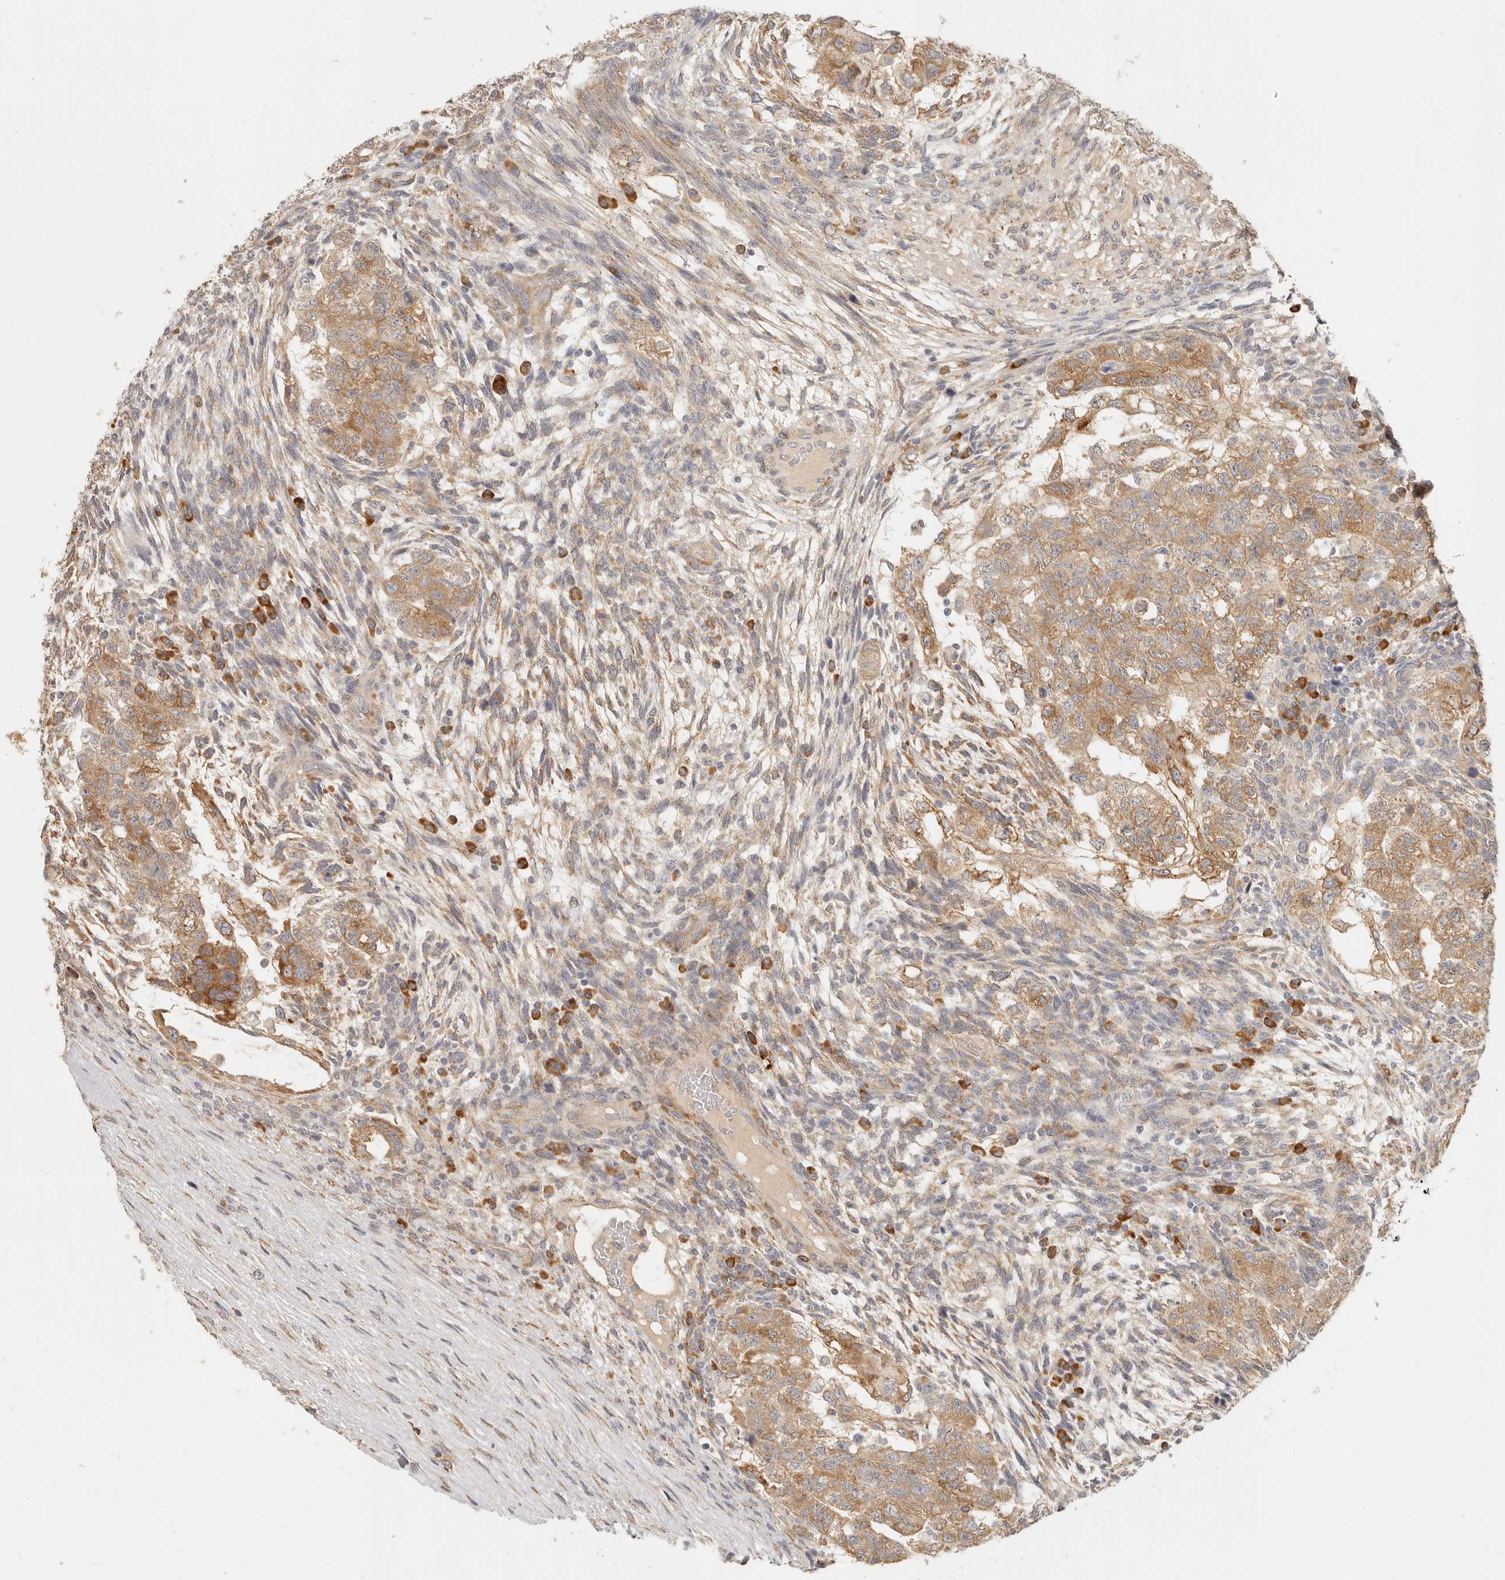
{"staining": {"intensity": "moderate", "quantity": ">75%", "location": "cytoplasmic/membranous"}, "tissue": "testis cancer", "cell_type": "Tumor cells", "image_type": "cancer", "snomed": [{"axis": "morphology", "description": "Normal tissue, NOS"}, {"axis": "morphology", "description": "Carcinoma, Embryonal, NOS"}, {"axis": "topography", "description": "Testis"}], "caption": "Immunohistochemistry (IHC) of human embryonal carcinoma (testis) shows medium levels of moderate cytoplasmic/membranous positivity in about >75% of tumor cells.", "gene": "PABPC4", "patient": {"sex": "male", "age": 36}}